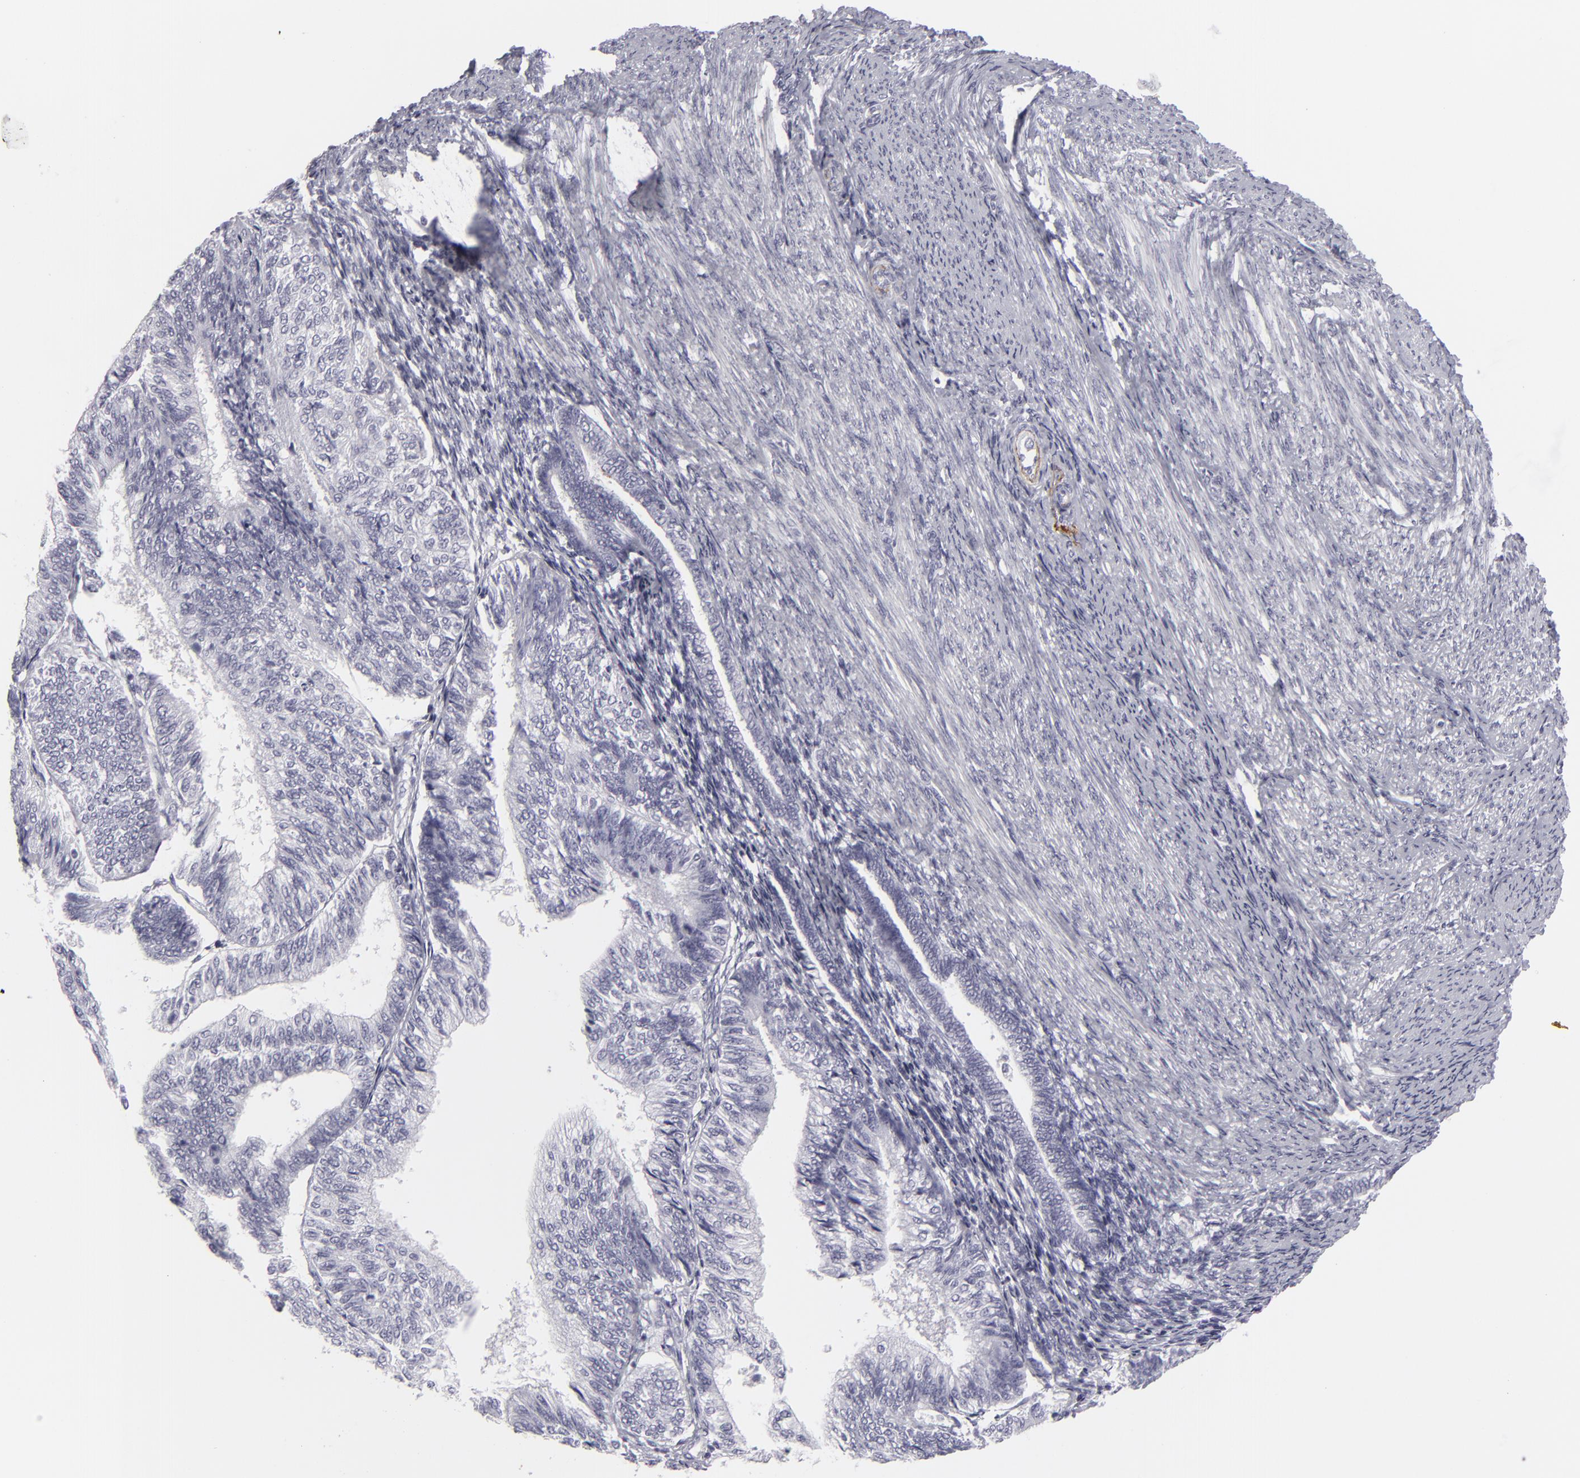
{"staining": {"intensity": "negative", "quantity": "none", "location": "none"}, "tissue": "endometrial cancer", "cell_type": "Tumor cells", "image_type": "cancer", "snomed": [{"axis": "morphology", "description": "Adenocarcinoma, NOS"}, {"axis": "topography", "description": "Endometrium"}], "caption": "Image shows no protein positivity in tumor cells of endometrial adenocarcinoma tissue.", "gene": "C9", "patient": {"sex": "female", "age": 55}}